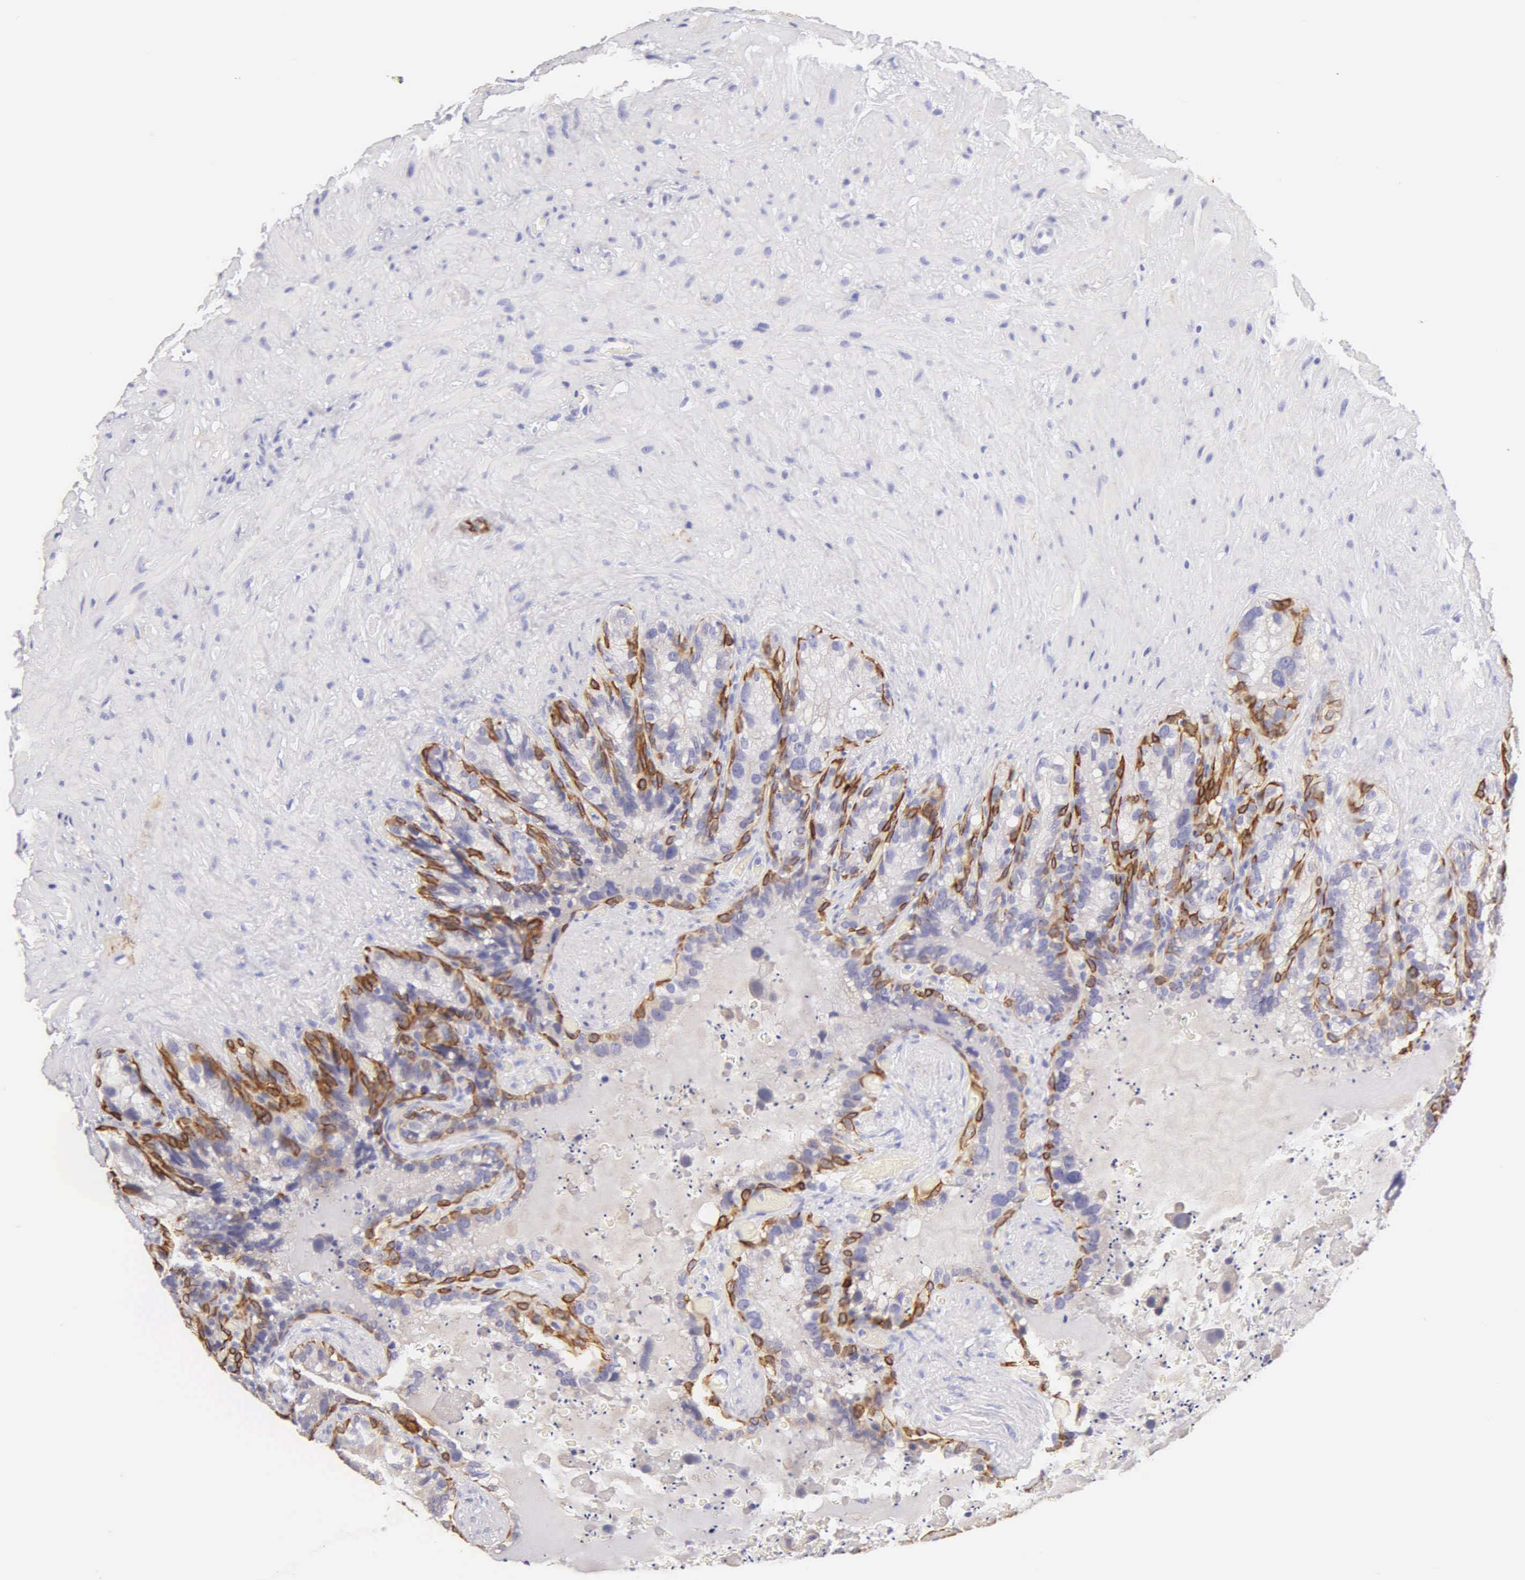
{"staining": {"intensity": "strong", "quantity": "<25%", "location": "cytoplasmic/membranous"}, "tissue": "seminal vesicle", "cell_type": "Glandular cells", "image_type": "normal", "snomed": [{"axis": "morphology", "description": "Normal tissue, NOS"}, {"axis": "topography", "description": "Seminal veicle"}], "caption": "Protein staining shows strong cytoplasmic/membranous positivity in approximately <25% of glandular cells in unremarkable seminal vesicle. Using DAB (3,3'-diaminobenzidine) (brown) and hematoxylin (blue) stains, captured at high magnification using brightfield microscopy.", "gene": "KRT17", "patient": {"sex": "male", "age": 63}}